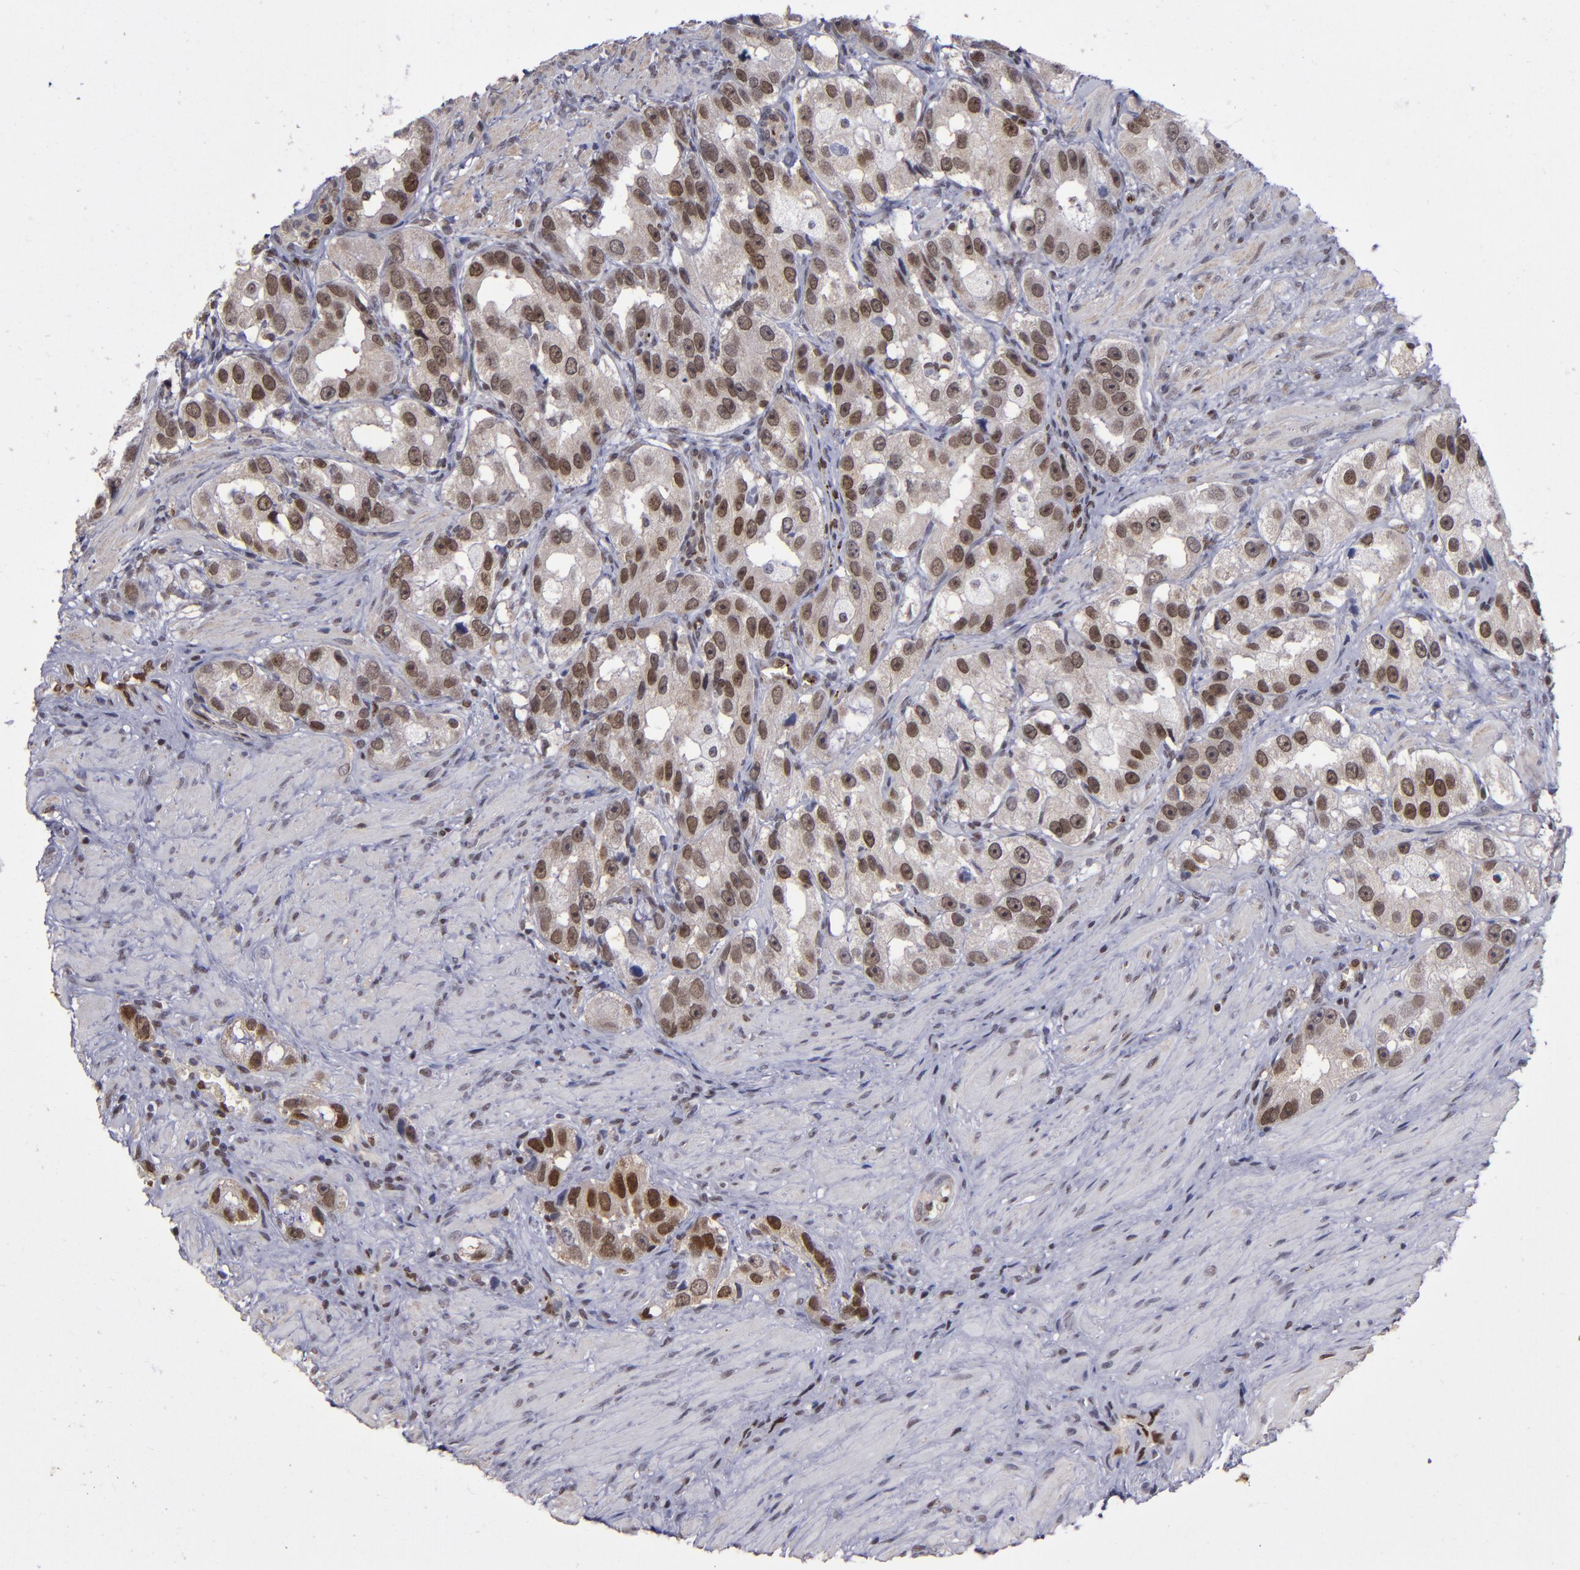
{"staining": {"intensity": "strong", "quantity": ">75%", "location": "cytoplasmic/membranous,nuclear"}, "tissue": "prostate cancer", "cell_type": "Tumor cells", "image_type": "cancer", "snomed": [{"axis": "morphology", "description": "Adenocarcinoma, High grade"}, {"axis": "topography", "description": "Prostate"}], "caption": "DAB immunohistochemical staining of prostate high-grade adenocarcinoma demonstrates strong cytoplasmic/membranous and nuclear protein staining in approximately >75% of tumor cells.", "gene": "MGMT", "patient": {"sex": "male", "age": 63}}